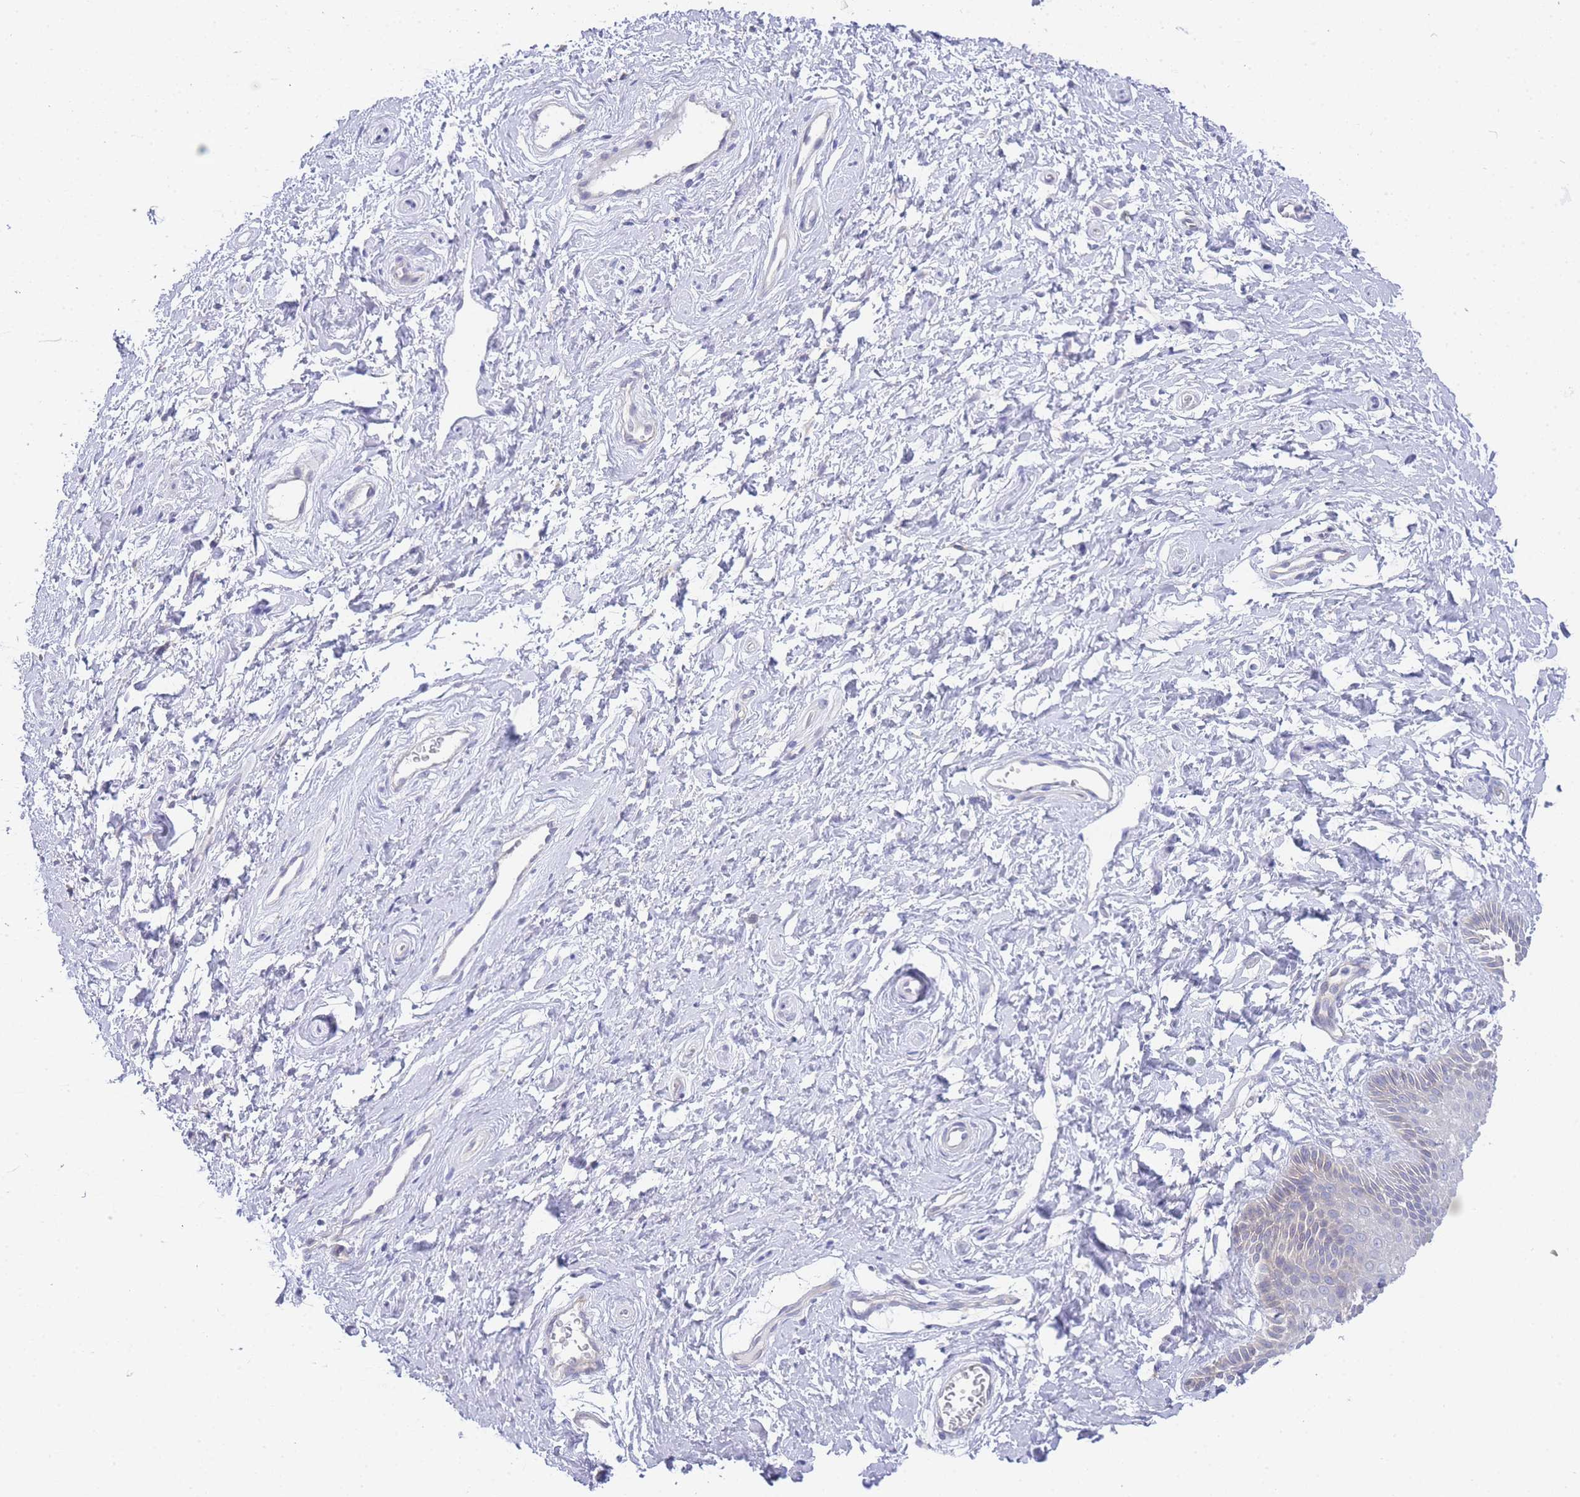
{"staining": {"intensity": "weak", "quantity": "<25%", "location": "cytoplasmic/membranous"}, "tissue": "vagina", "cell_type": "Squamous epithelial cells", "image_type": "normal", "snomed": [{"axis": "morphology", "description": "Normal tissue, NOS"}, {"axis": "topography", "description": "Vagina"}, {"axis": "topography", "description": "Cervix"}], "caption": "A high-resolution micrograph shows immunohistochemistry staining of benign vagina, which exhibits no significant staining in squamous epithelial cells. (DAB immunohistochemistry (IHC) visualized using brightfield microscopy, high magnification).", "gene": "ZNF510", "patient": {"sex": "female", "age": 40}}